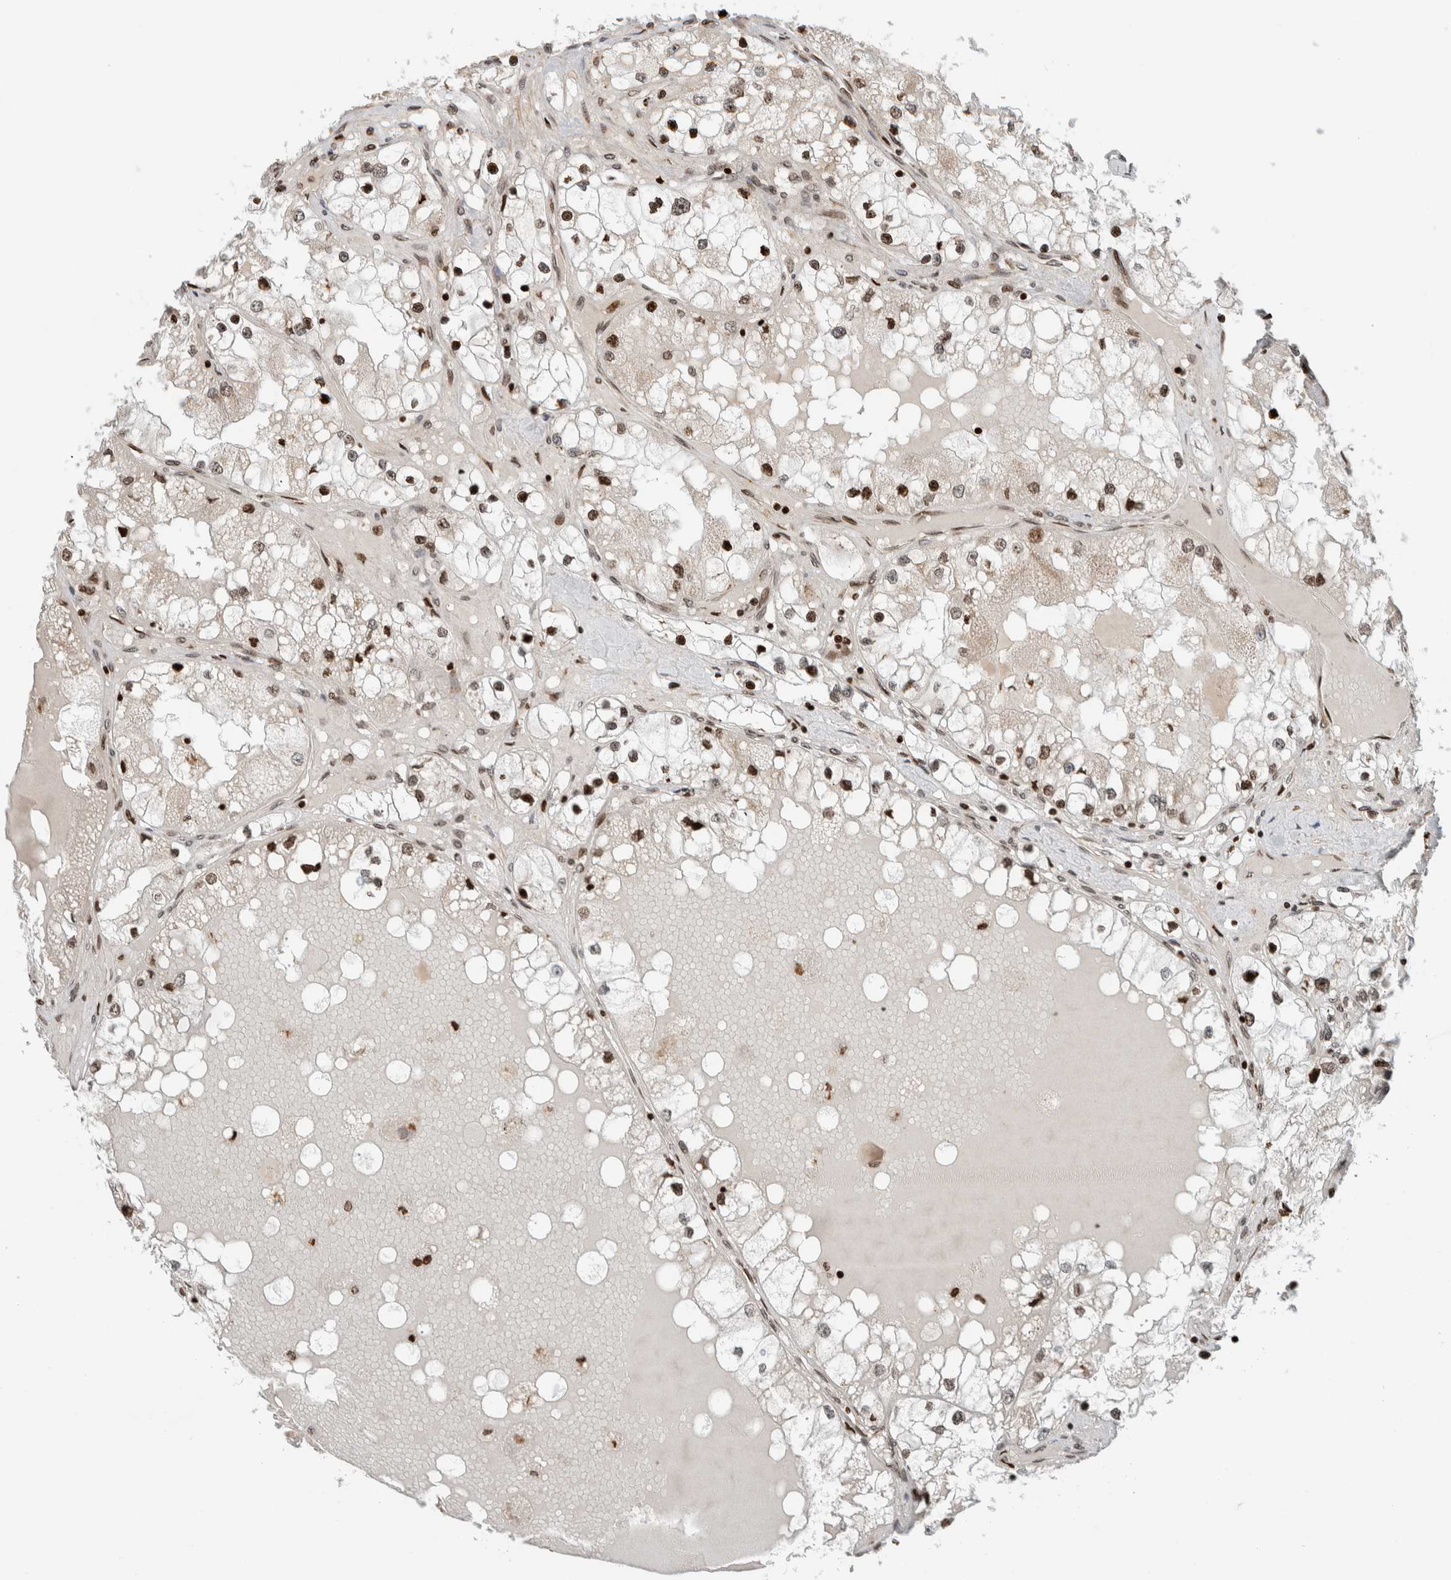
{"staining": {"intensity": "moderate", "quantity": "25%-75%", "location": "nuclear"}, "tissue": "renal cancer", "cell_type": "Tumor cells", "image_type": "cancer", "snomed": [{"axis": "morphology", "description": "Adenocarcinoma, NOS"}, {"axis": "topography", "description": "Kidney"}], "caption": "Renal cancer stained with DAB IHC shows medium levels of moderate nuclear expression in approximately 25%-75% of tumor cells. The staining was performed using DAB (3,3'-diaminobenzidine), with brown indicating positive protein expression. Nuclei are stained blue with hematoxylin.", "gene": "GINS4", "patient": {"sex": "male", "age": 68}}